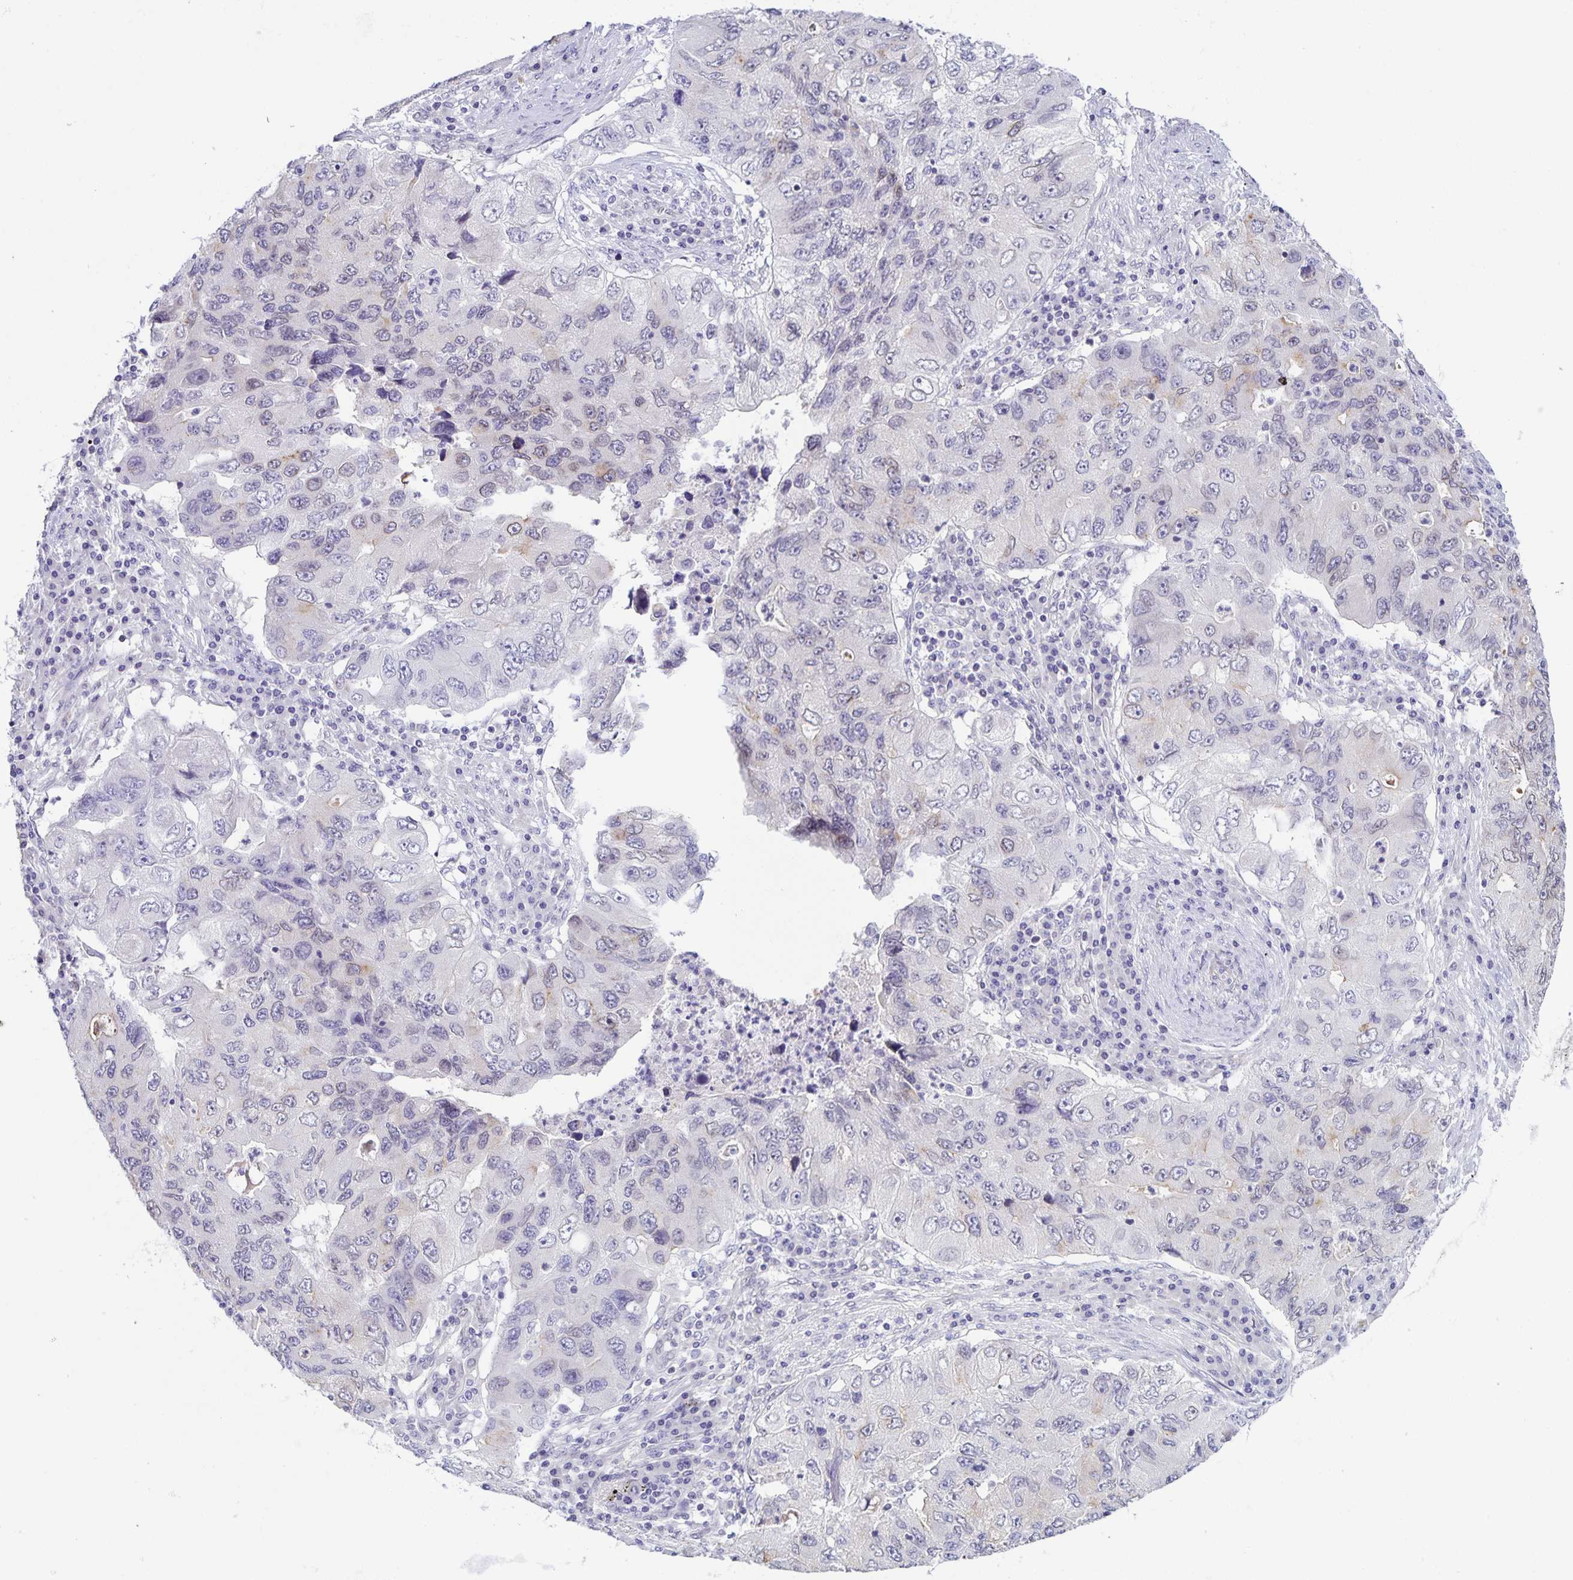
{"staining": {"intensity": "negative", "quantity": "none", "location": "none"}, "tissue": "lung cancer", "cell_type": "Tumor cells", "image_type": "cancer", "snomed": [{"axis": "morphology", "description": "Adenocarcinoma, NOS"}, {"axis": "morphology", "description": "Adenocarcinoma, metastatic, NOS"}, {"axis": "topography", "description": "Lymph node"}, {"axis": "topography", "description": "Lung"}], "caption": "Protein analysis of lung cancer (metastatic adenocarcinoma) demonstrates no significant expression in tumor cells.", "gene": "SYNE2", "patient": {"sex": "female", "age": 54}}